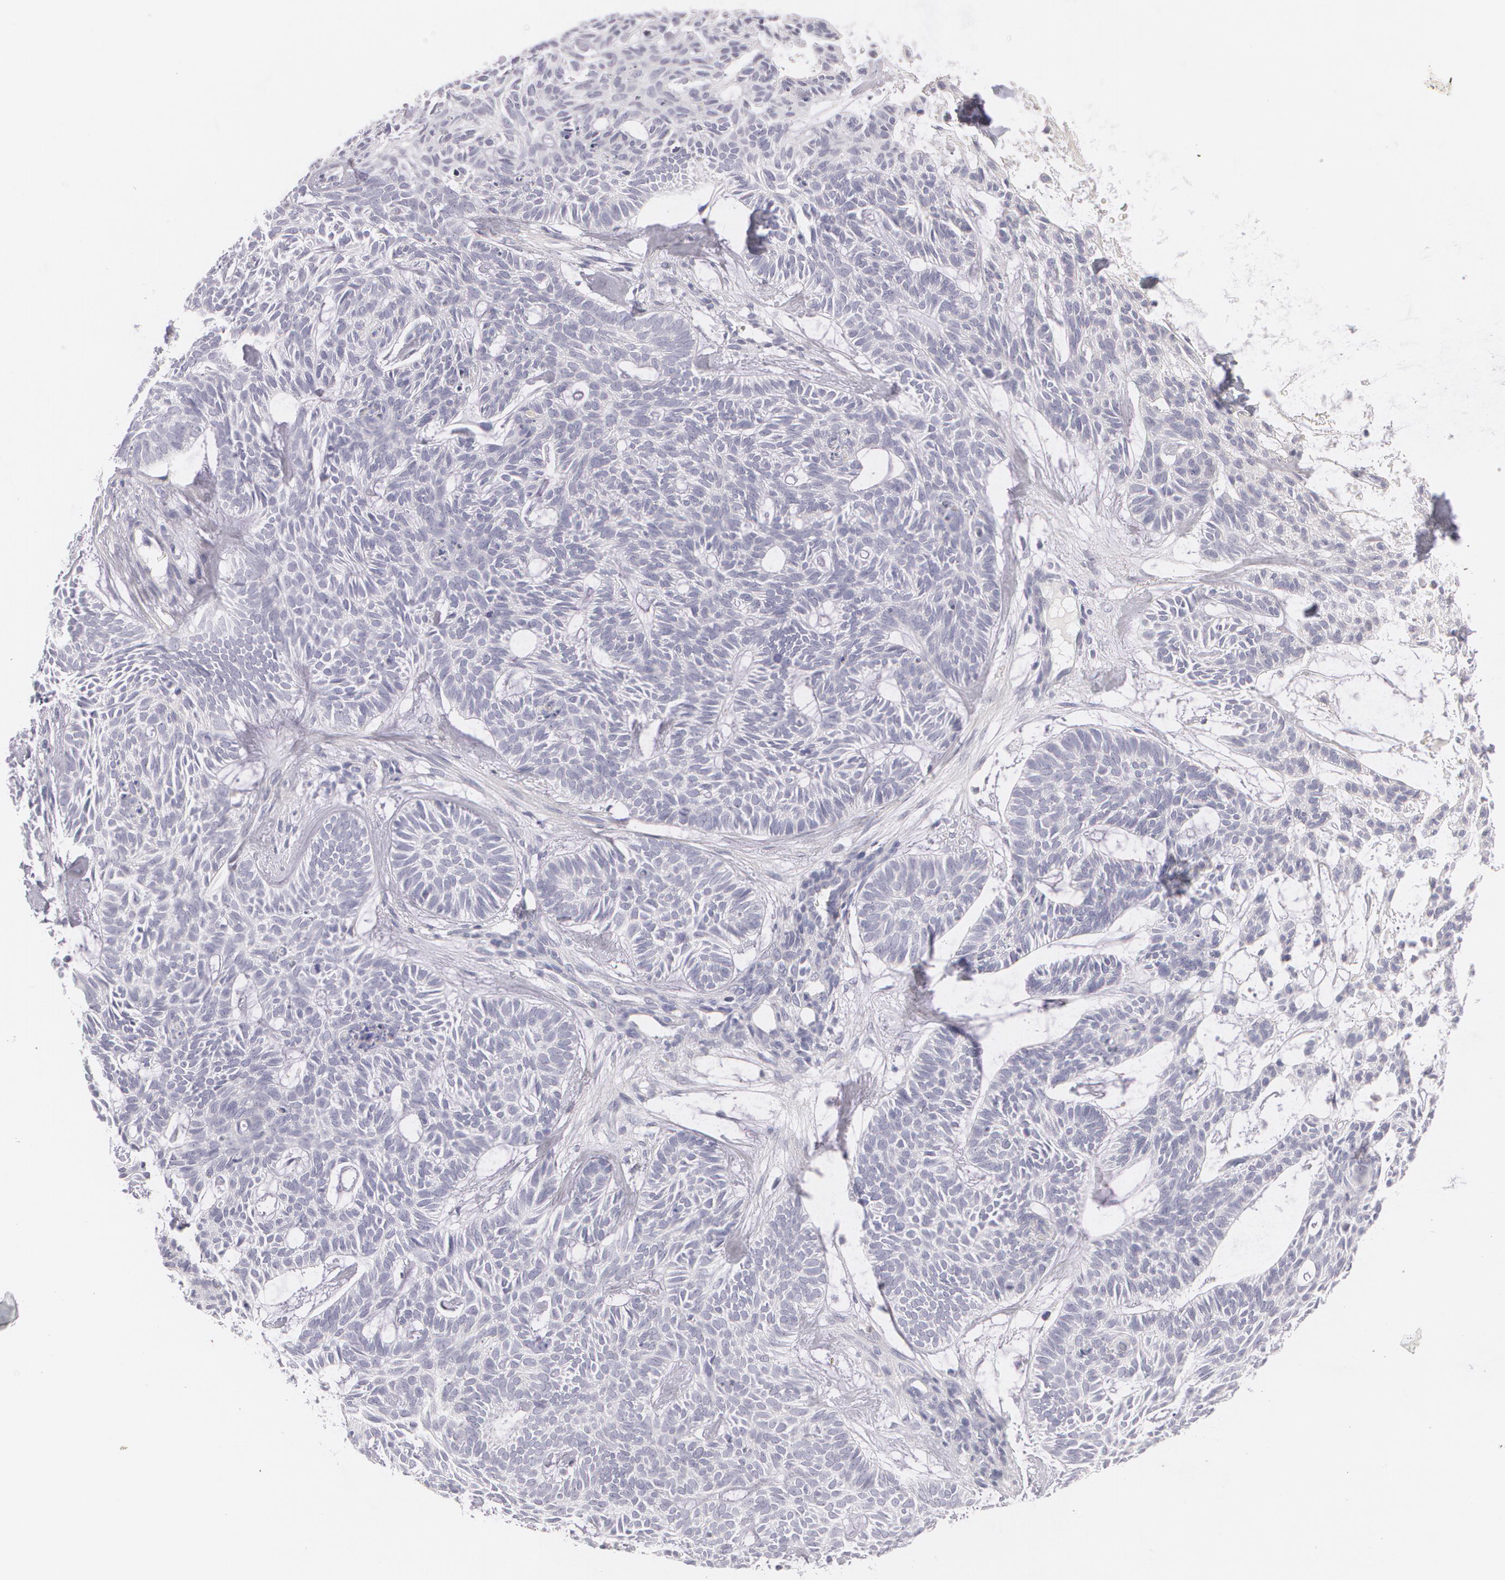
{"staining": {"intensity": "negative", "quantity": "none", "location": "none"}, "tissue": "skin cancer", "cell_type": "Tumor cells", "image_type": "cancer", "snomed": [{"axis": "morphology", "description": "Basal cell carcinoma"}, {"axis": "topography", "description": "Skin"}], "caption": "DAB (3,3'-diaminobenzidine) immunohistochemical staining of human skin cancer (basal cell carcinoma) reveals no significant staining in tumor cells.", "gene": "FAM181A", "patient": {"sex": "male", "age": 75}}